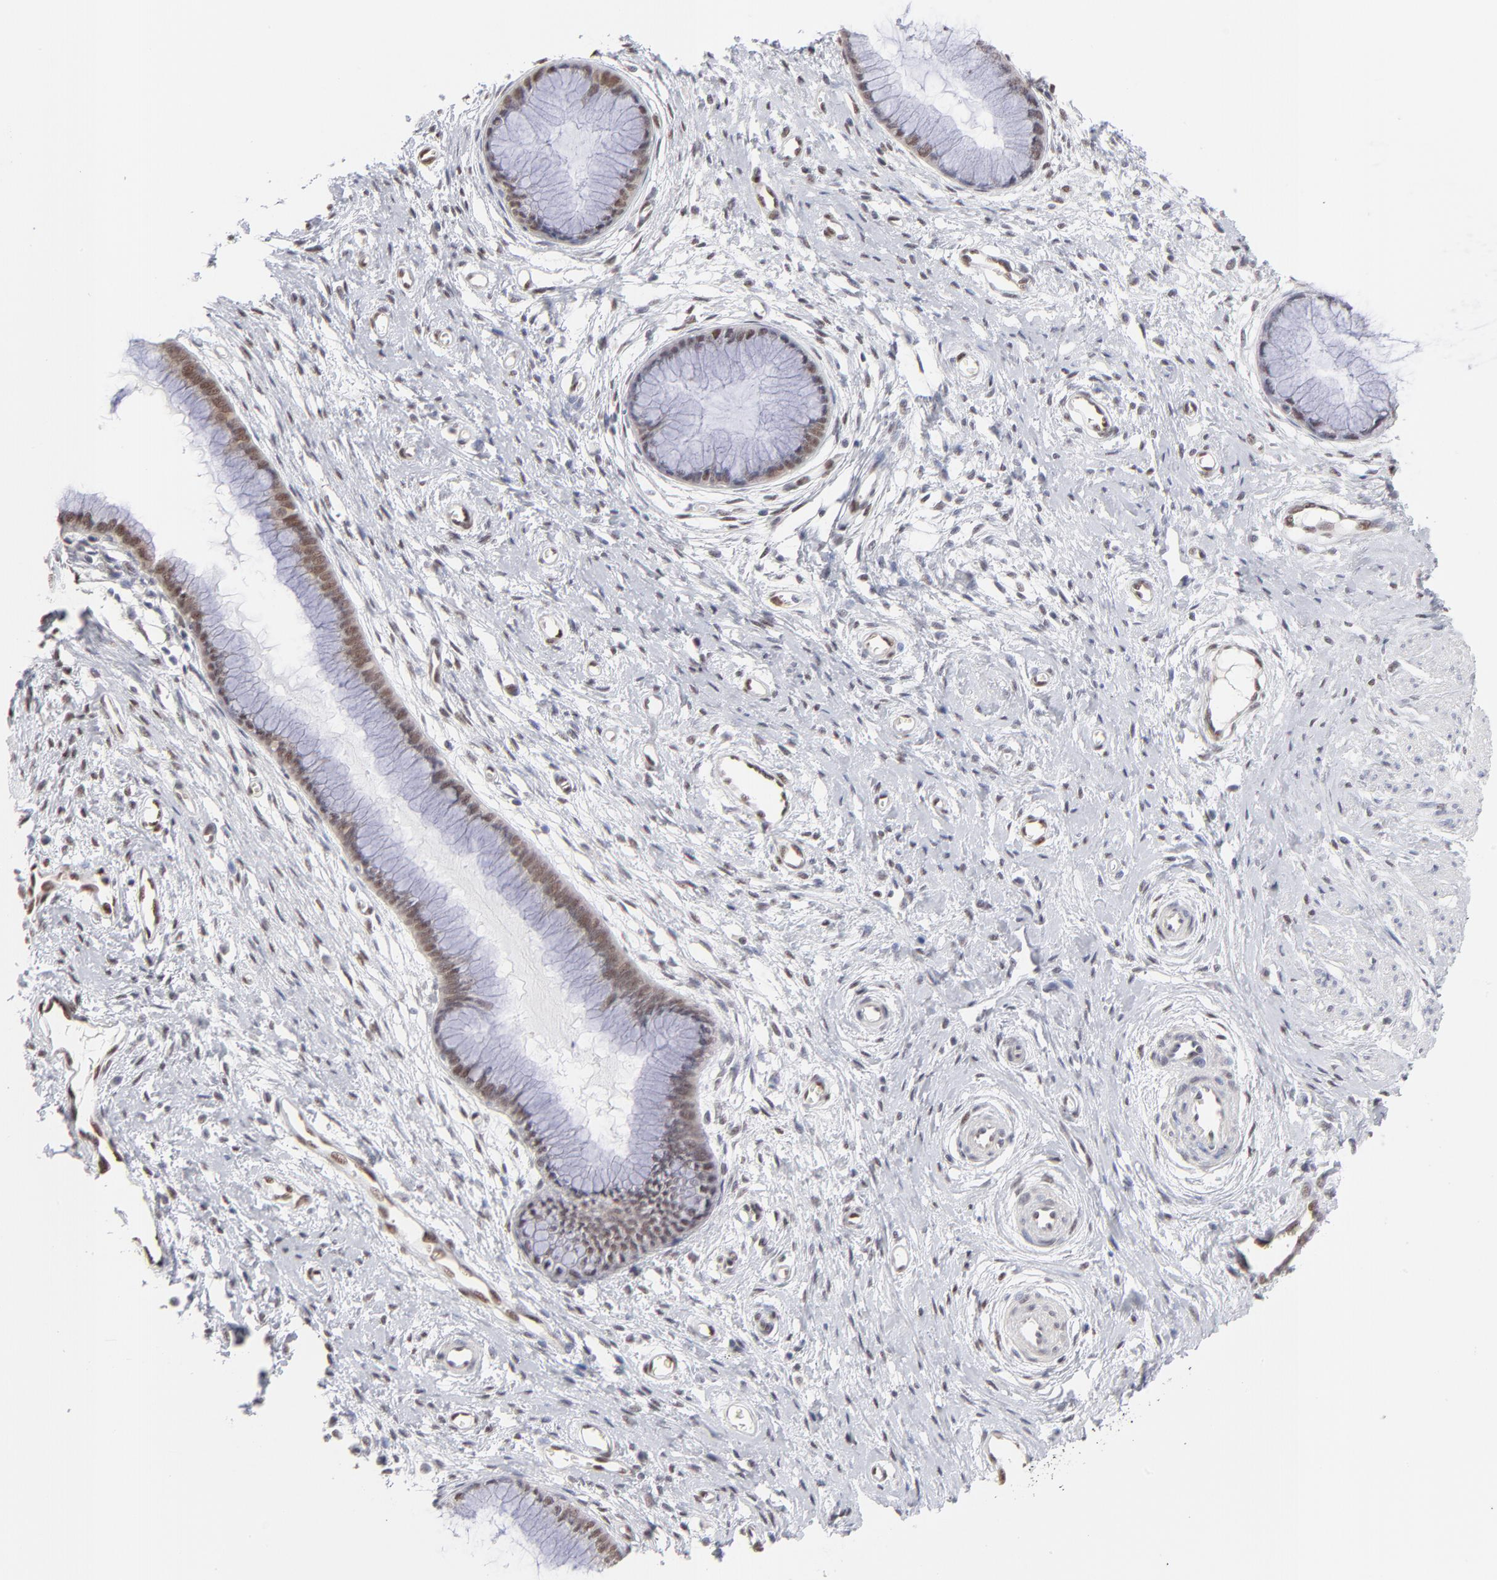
{"staining": {"intensity": "moderate", "quantity": ">75%", "location": "nuclear"}, "tissue": "cervix", "cell_type": "Glandular cells", "image_type": "normal", "snomed": [{"axis": "morphology", "description": "Normal tissue, NOS"}, {"axis": "topography", "description": "Cervix"}], "caption": "Immunohistochemical staining of normal human cervix demonstrates moderate nuclear protein expression in about >75% of glandular cells.", "gene": "STAT3", "patient": {"sex": "female", "age": 55}}